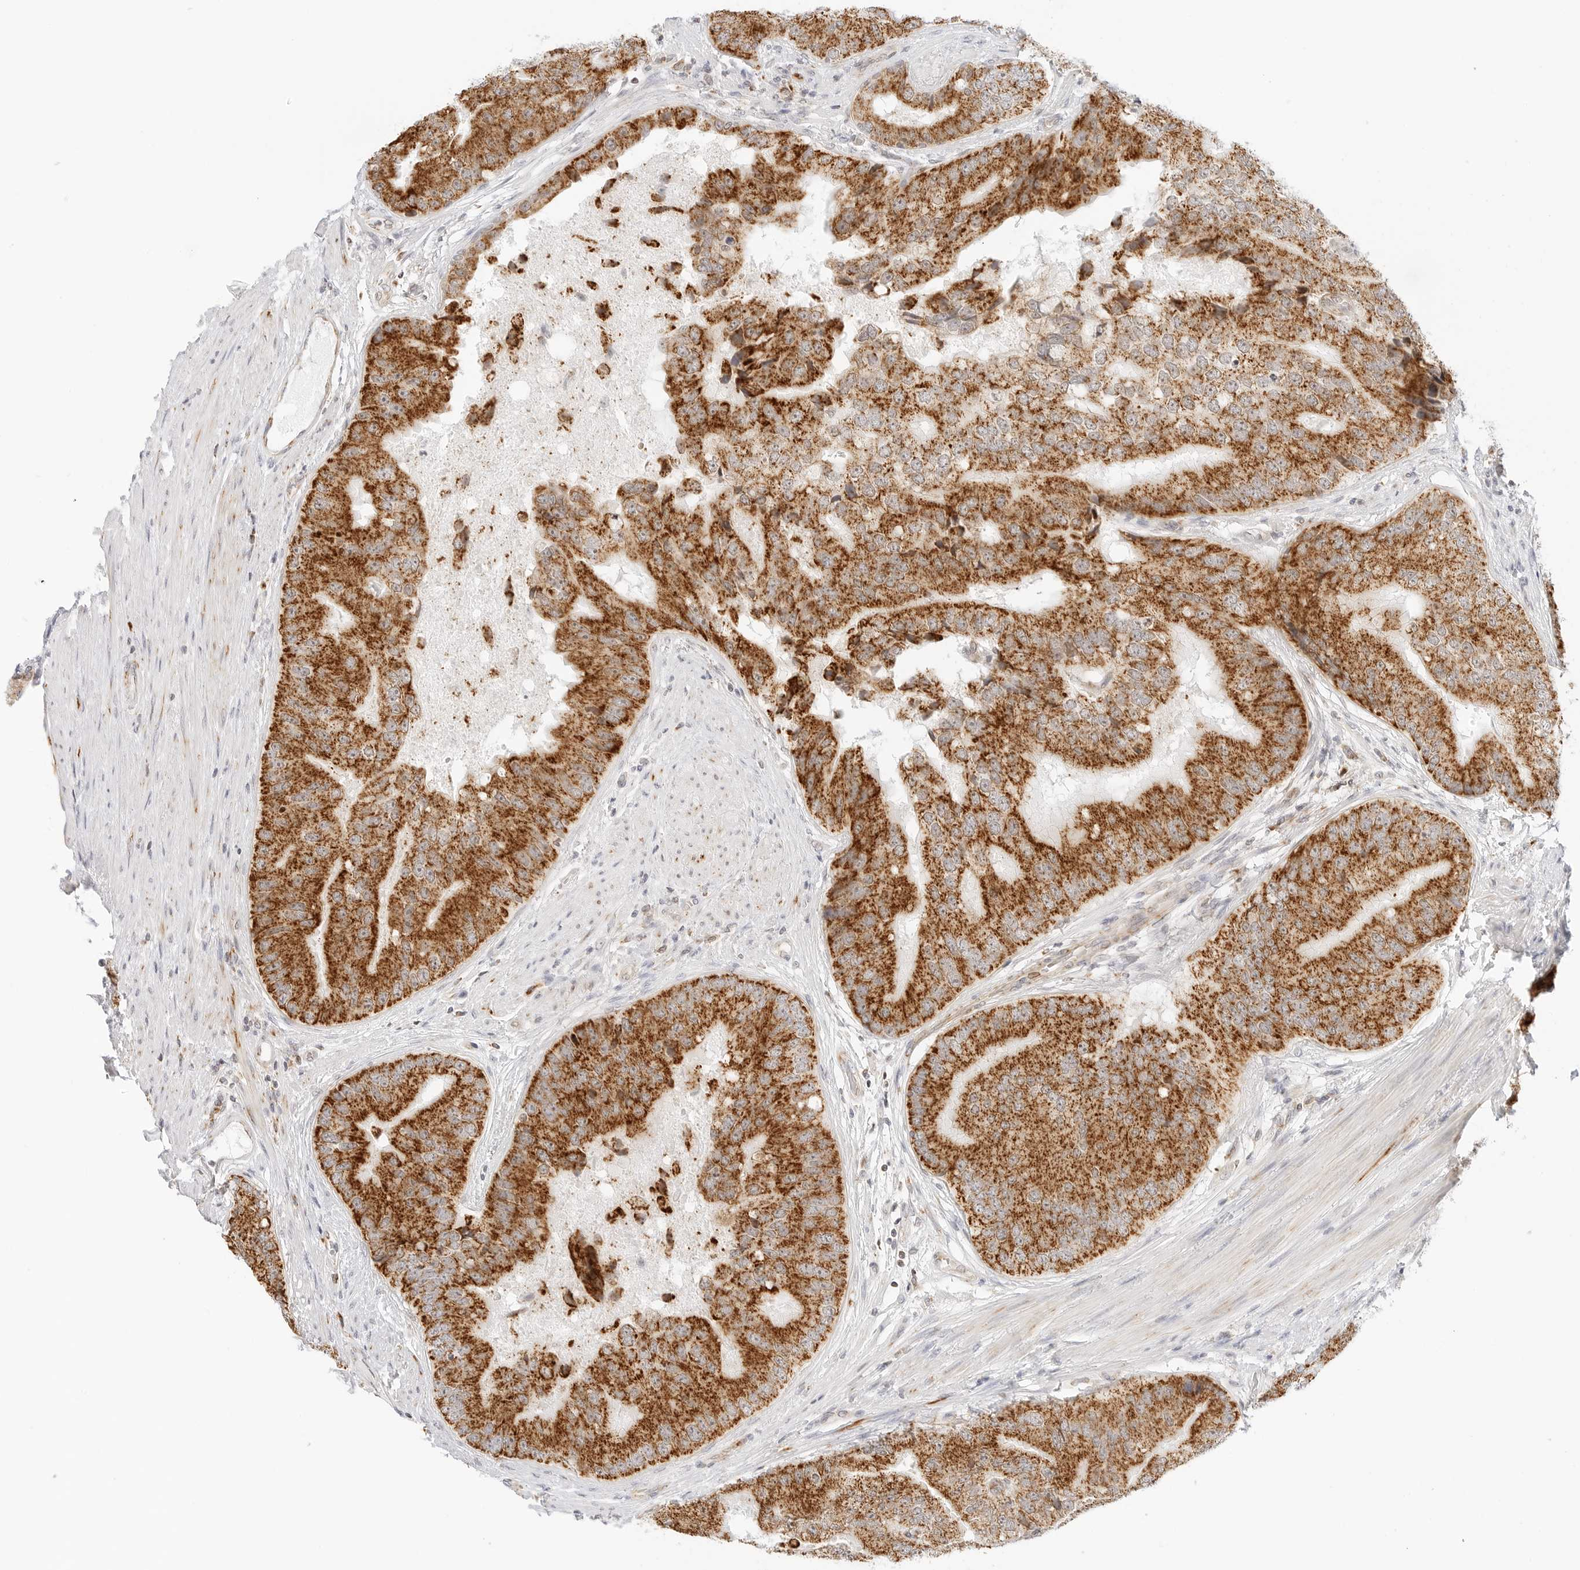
{"staining": {"intensity": "strong", "quantity": ">75%", "location": "cytoplasmic/membranous"}, "tissue": "prostate cancer", "cell_type": "Tumor cells", "image_type": "cancer", "snomed": [{"axis": "morphology", "description": "Adenocarcinoma, High grade"}, {"axis": "topography", "description": "Prostate"}], "caption": "Adenocarcinoma (high-grade) (prostate) stained with DAB (3,3'-diaminobenzidine) IHC shows high levels of strong cytoplasmic/membranous staining in approximately >75% of tumor cells. (DAB IHC with brightfield microscopy, high magnification).", "gene": "FH", "patient": {"sex": "male", "age": 70}}